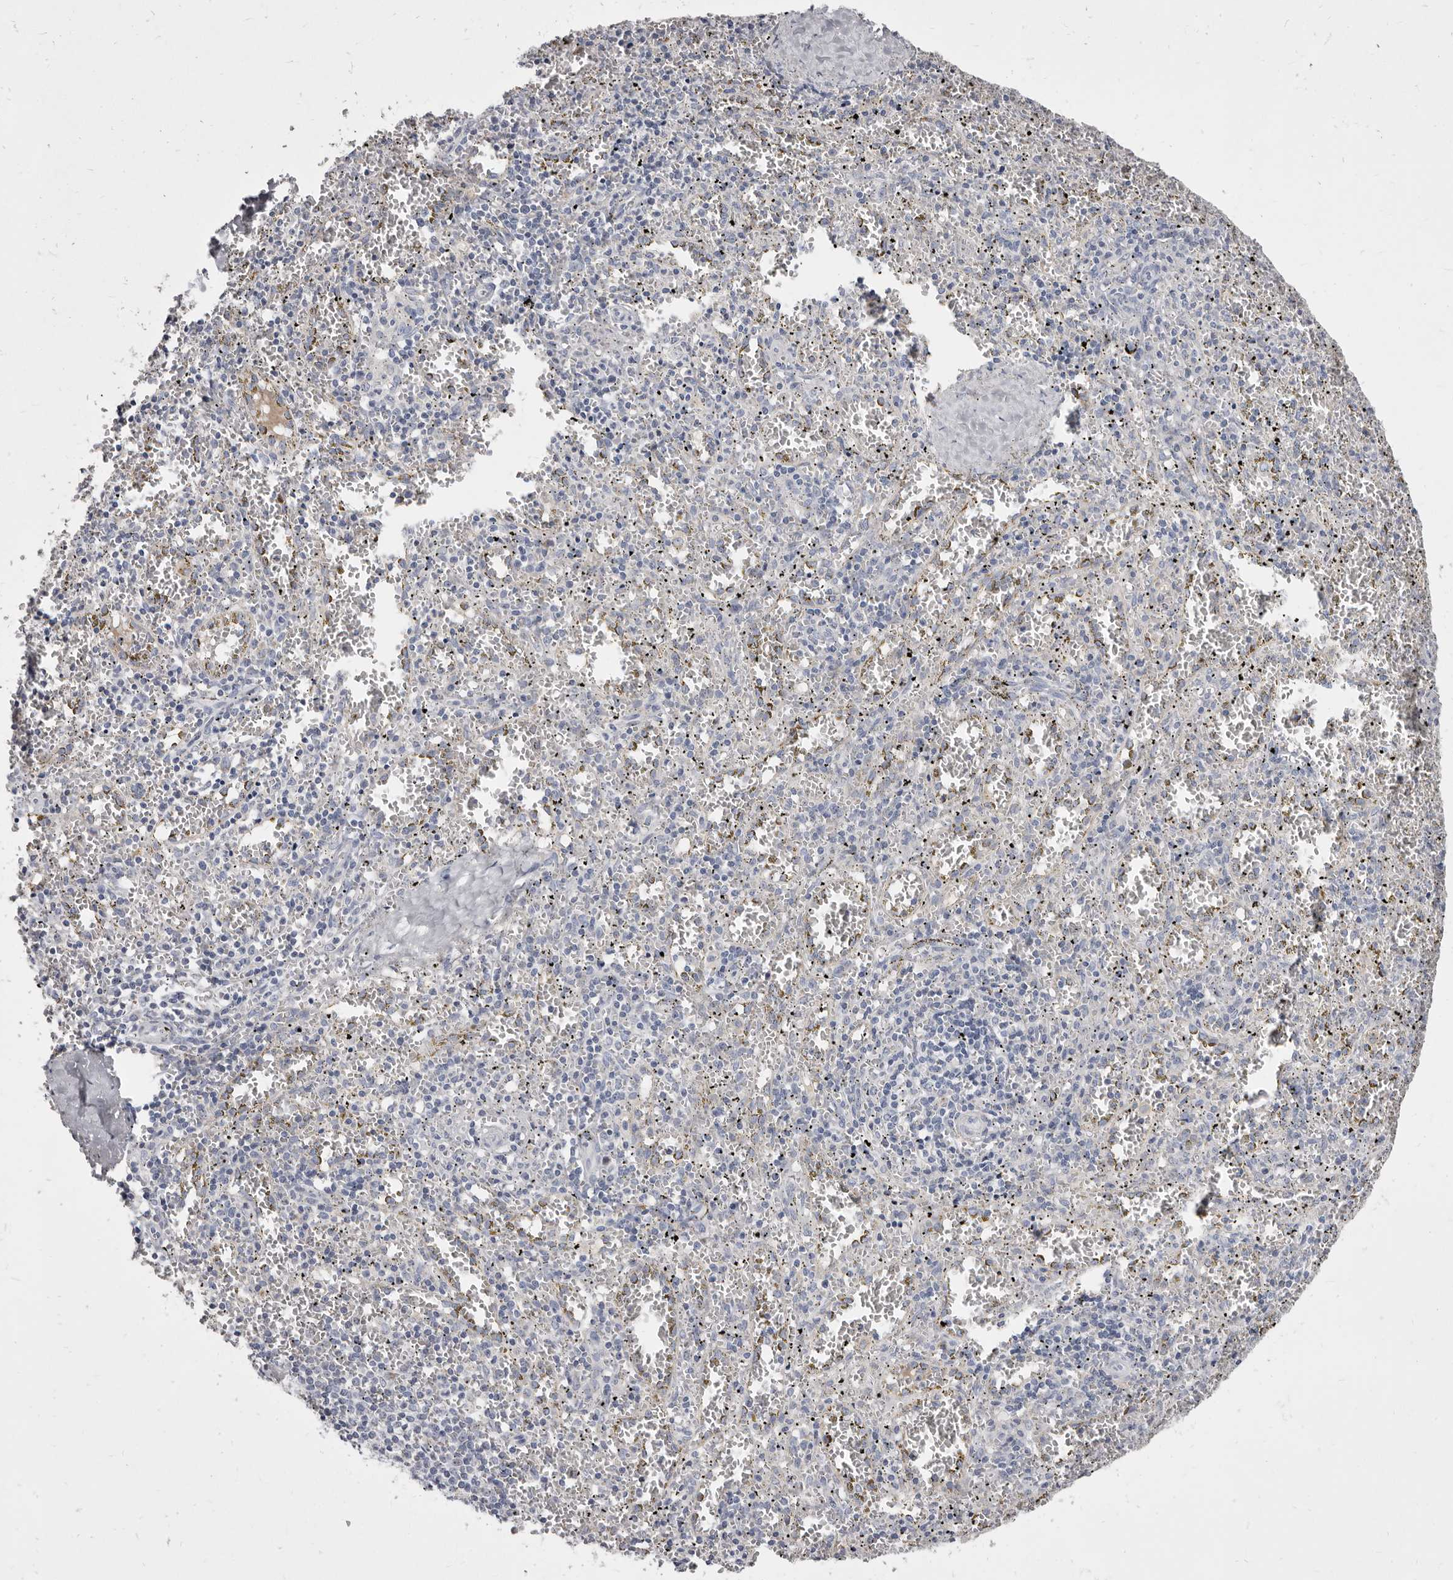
{"staining": {"intensity": "negative", "quantity": "none", "location": "none"}, "tissue": "spleen", "cell_type": "Cells in red pulp", "image_type": "normal", "snomed": [{"axis": "morphology", "description": "Normal tissue, NOS"}, {"axis": "topography", "description": "Spleen"}], "caption": "DAB immunohistochemical staining of unremarkable human spleen reveals no significant staining in cells in red pulp.", "gene": "CYP2E1", "patient": {"sex": "male", "age": 11}}